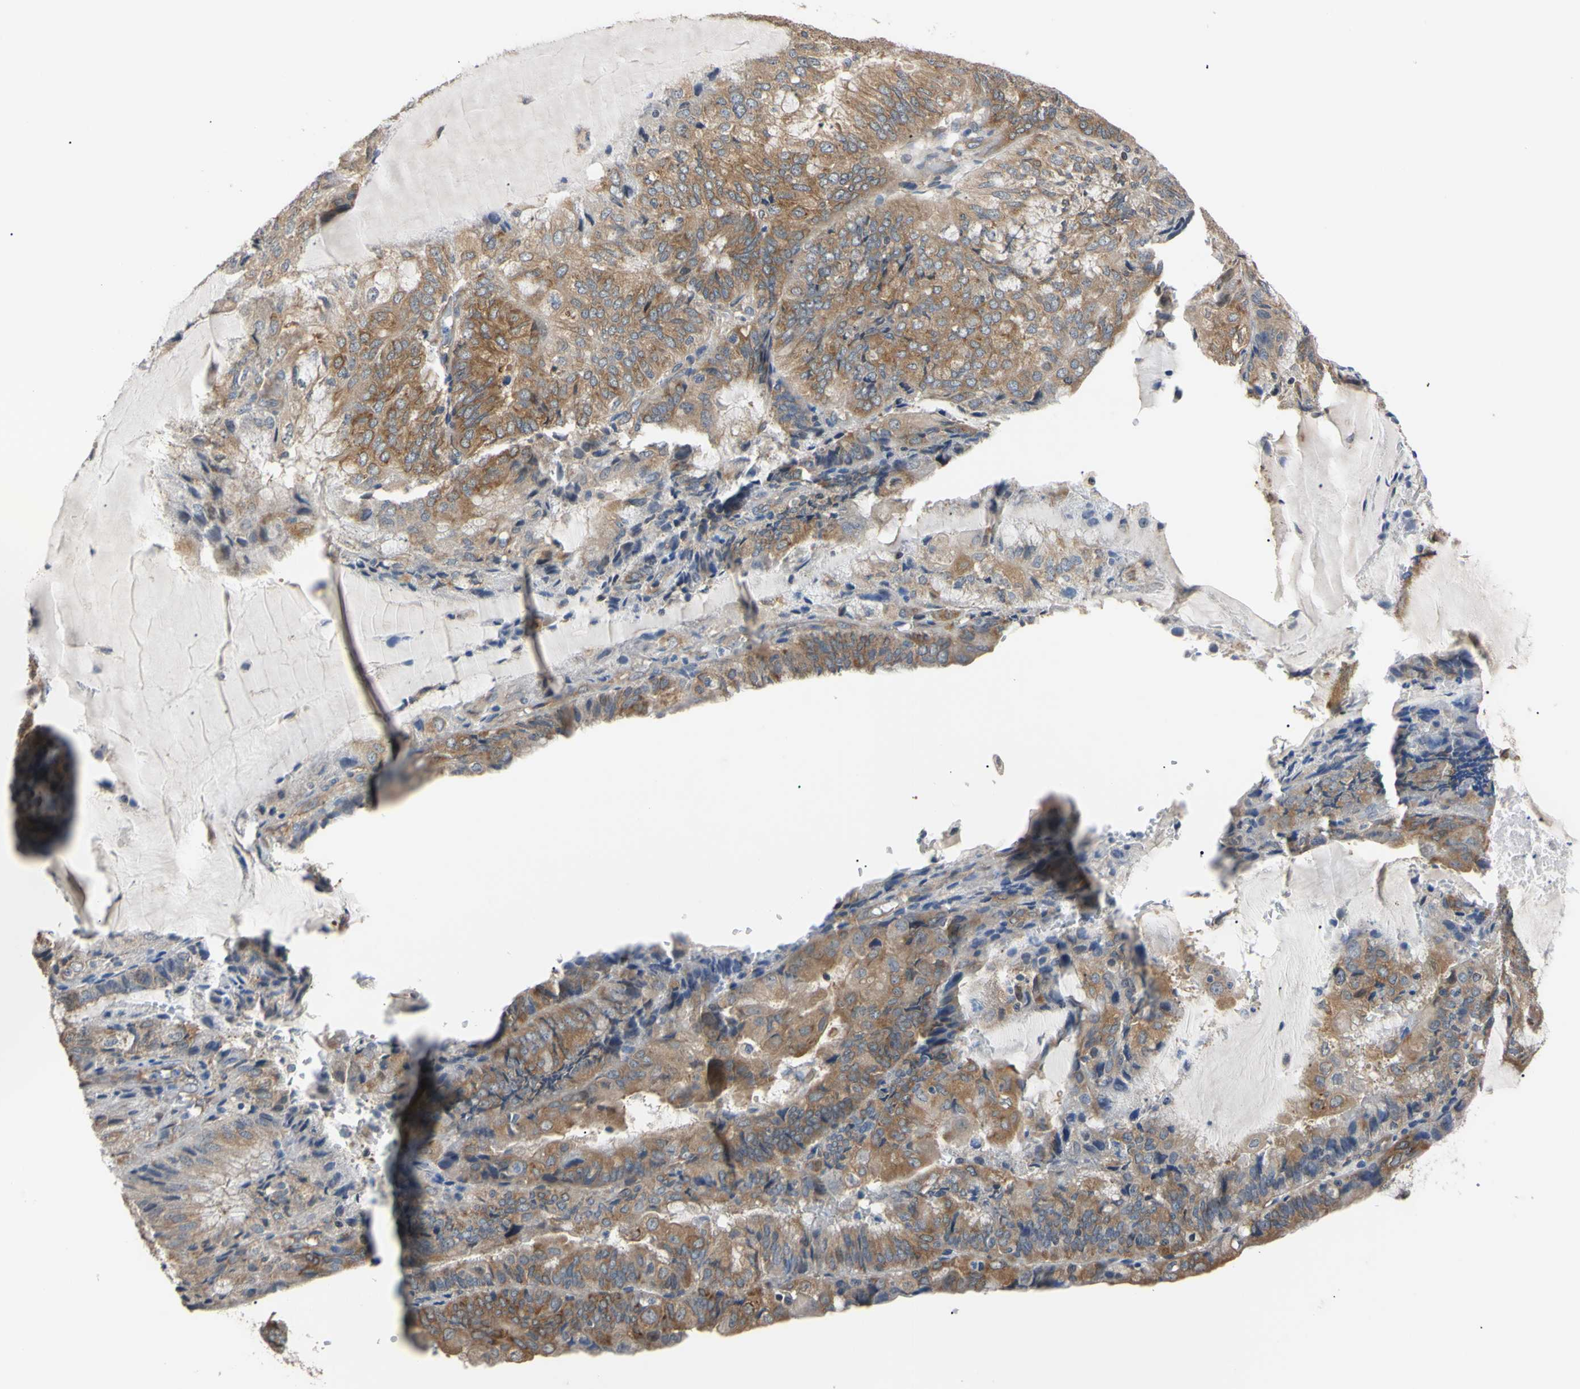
{"staining": {"intensity": "moderate", "quantity": "25%-75%", "location": "cytoplasmic/membranous"}, "tissue": "endometrial cancer", "cell_type": "Tumor cells", "image_type": "cancer", "snomed": [{"axis": "morphology", "description": "Adenocarcinoma, NOS"}, {"axis": "topography", "description": "Endometrium"}], "caption": "Human endometrial cancer (adenocarcinoma) stained with a protein marker reveals moderate staining in tumor cells.", "gene": "RARS1", "patient": {"sex": "female", "age": 81}}